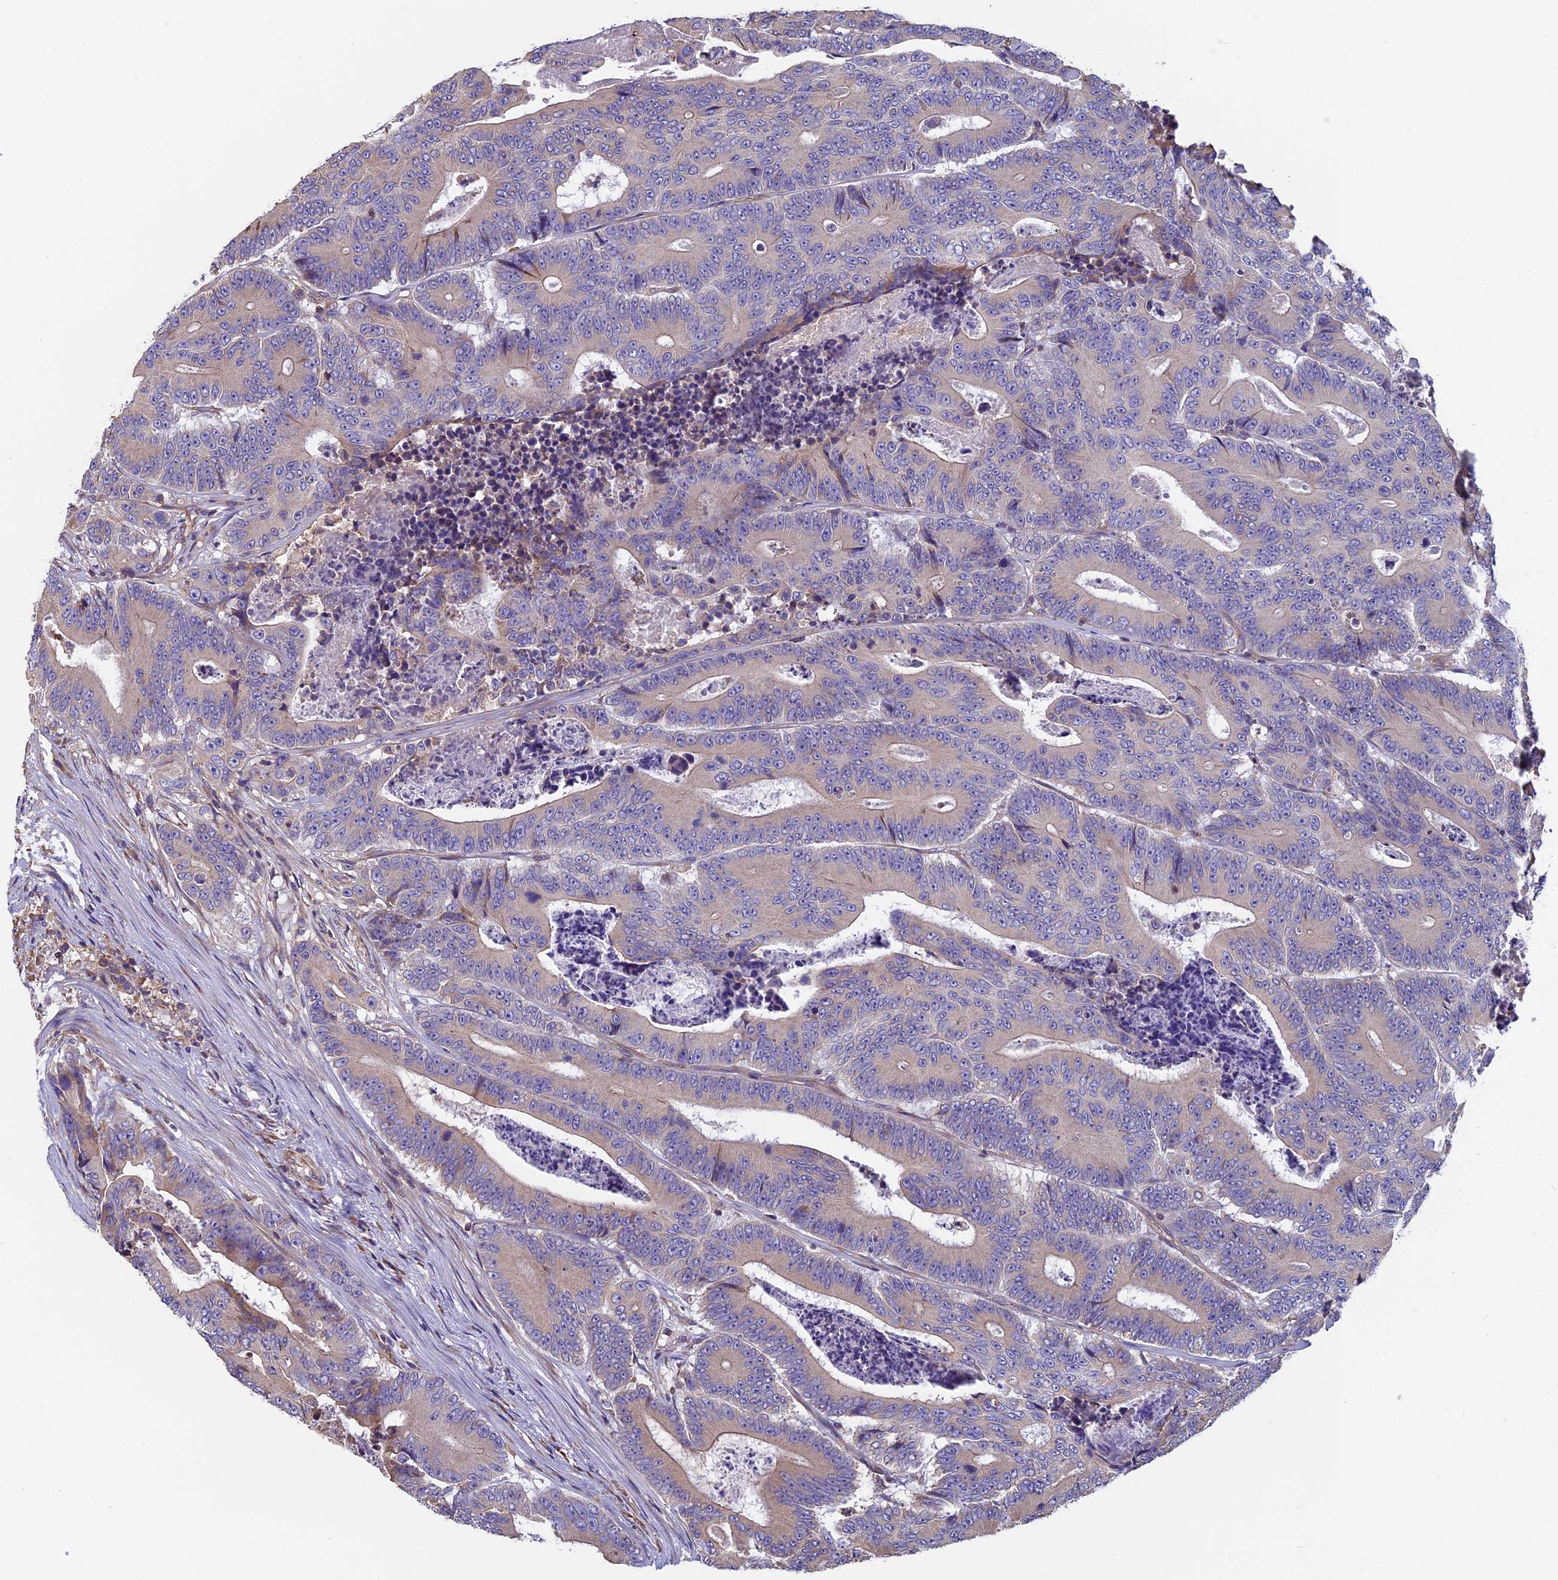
{"staining": {"intensity": "weak", "quantity": "<25%", "location": "cytoplasmic/membranous"}, "tissue": "colorectal cancer", "cell_type": "Tumor cells", "image_type": "cancer", "snomed": [{"axis": "morphology", "description": "Adenocarcinoma, NOS"}, {"axis": "topography", "description": "Colon"}], "caption": "A photomicrograph of human colorectal adenocarcinoma is negative for staining in tumor cells.", "gene": "CCDC153", "patient": {"sex": "male", "age": 83}}